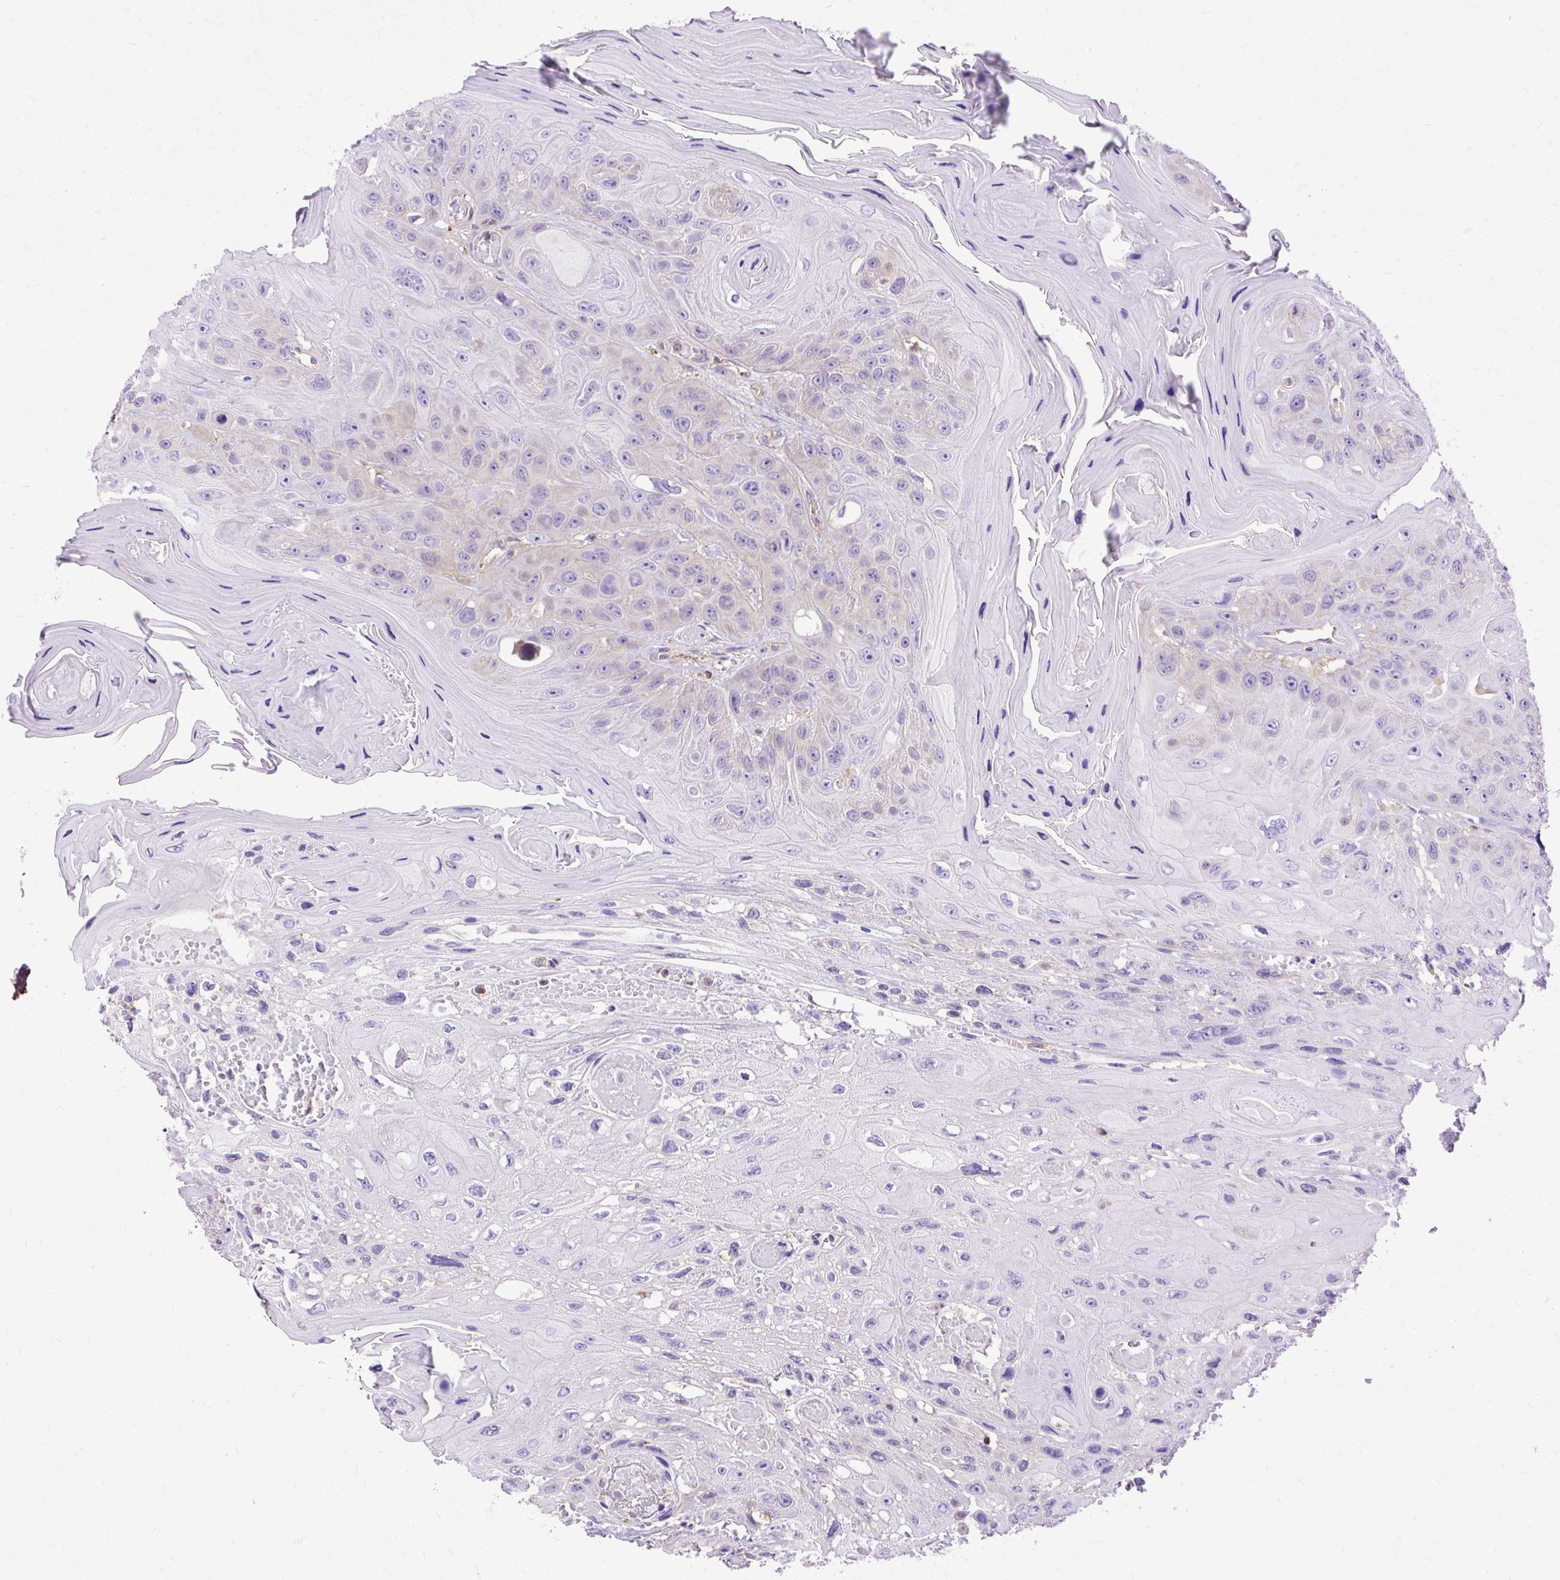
{"staining": {"intensity": "negative", "quantity": "none", "location": "none"}, "tissue": "head and neck cancer", "cell_type": "Tumor cells", "image_type": "cancer", "snomed": [{"axis": "morphology", "description": "Squamous cell carcinoma, NOS"}, {"axis": "topography", "description": "Head-Neck"}], "caption": "Immunohistochemistry of head and neck squamous cell carcinoma reveals no staining in tumor cells.", "gene": "TWF2", "patient": {"sex": "female", "age": 59}}